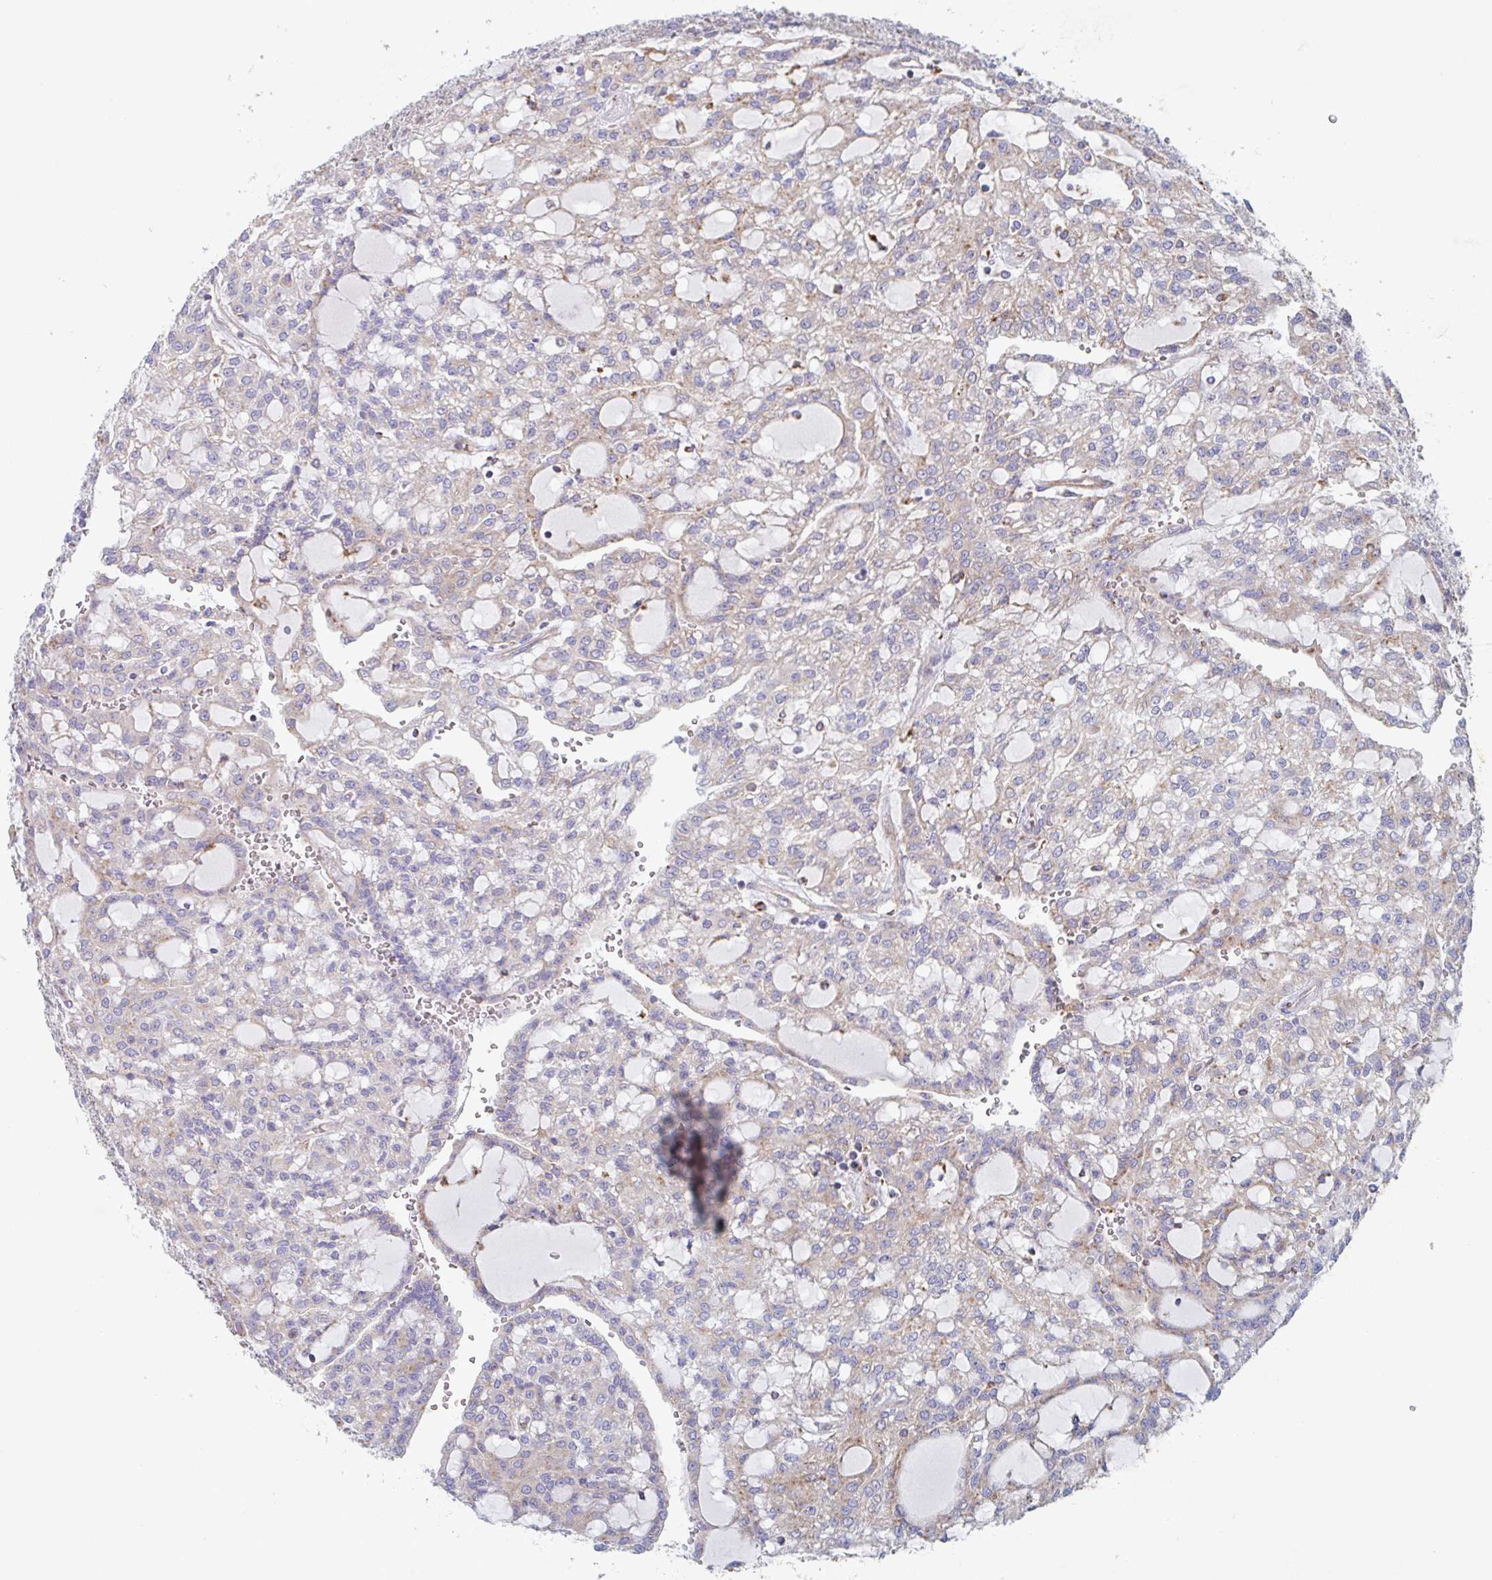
{"staining": {"intensity": "weak", "quantity": "25%-75%", "location": "cytoplasmic/membranous"}, "tissue": "renal cancer", "cell_type": "Tumor cells", "image_type": "cancer", "snomed": [{"axis": "morphology", "description": "Adenocarcinoma, NOS"}, {"axis": "topography", "description": "Kidney"}], "caption": "Renal cancer (adenocarcinoma) stained with IHC reveals weak cytoplasmic/membranous staining in approximately 25%-75% of tumor cells. (IHC, brightfield microscopy, high magnification).", "gene": "MANBA", "patient": {"sex": "male", "age": 63}}